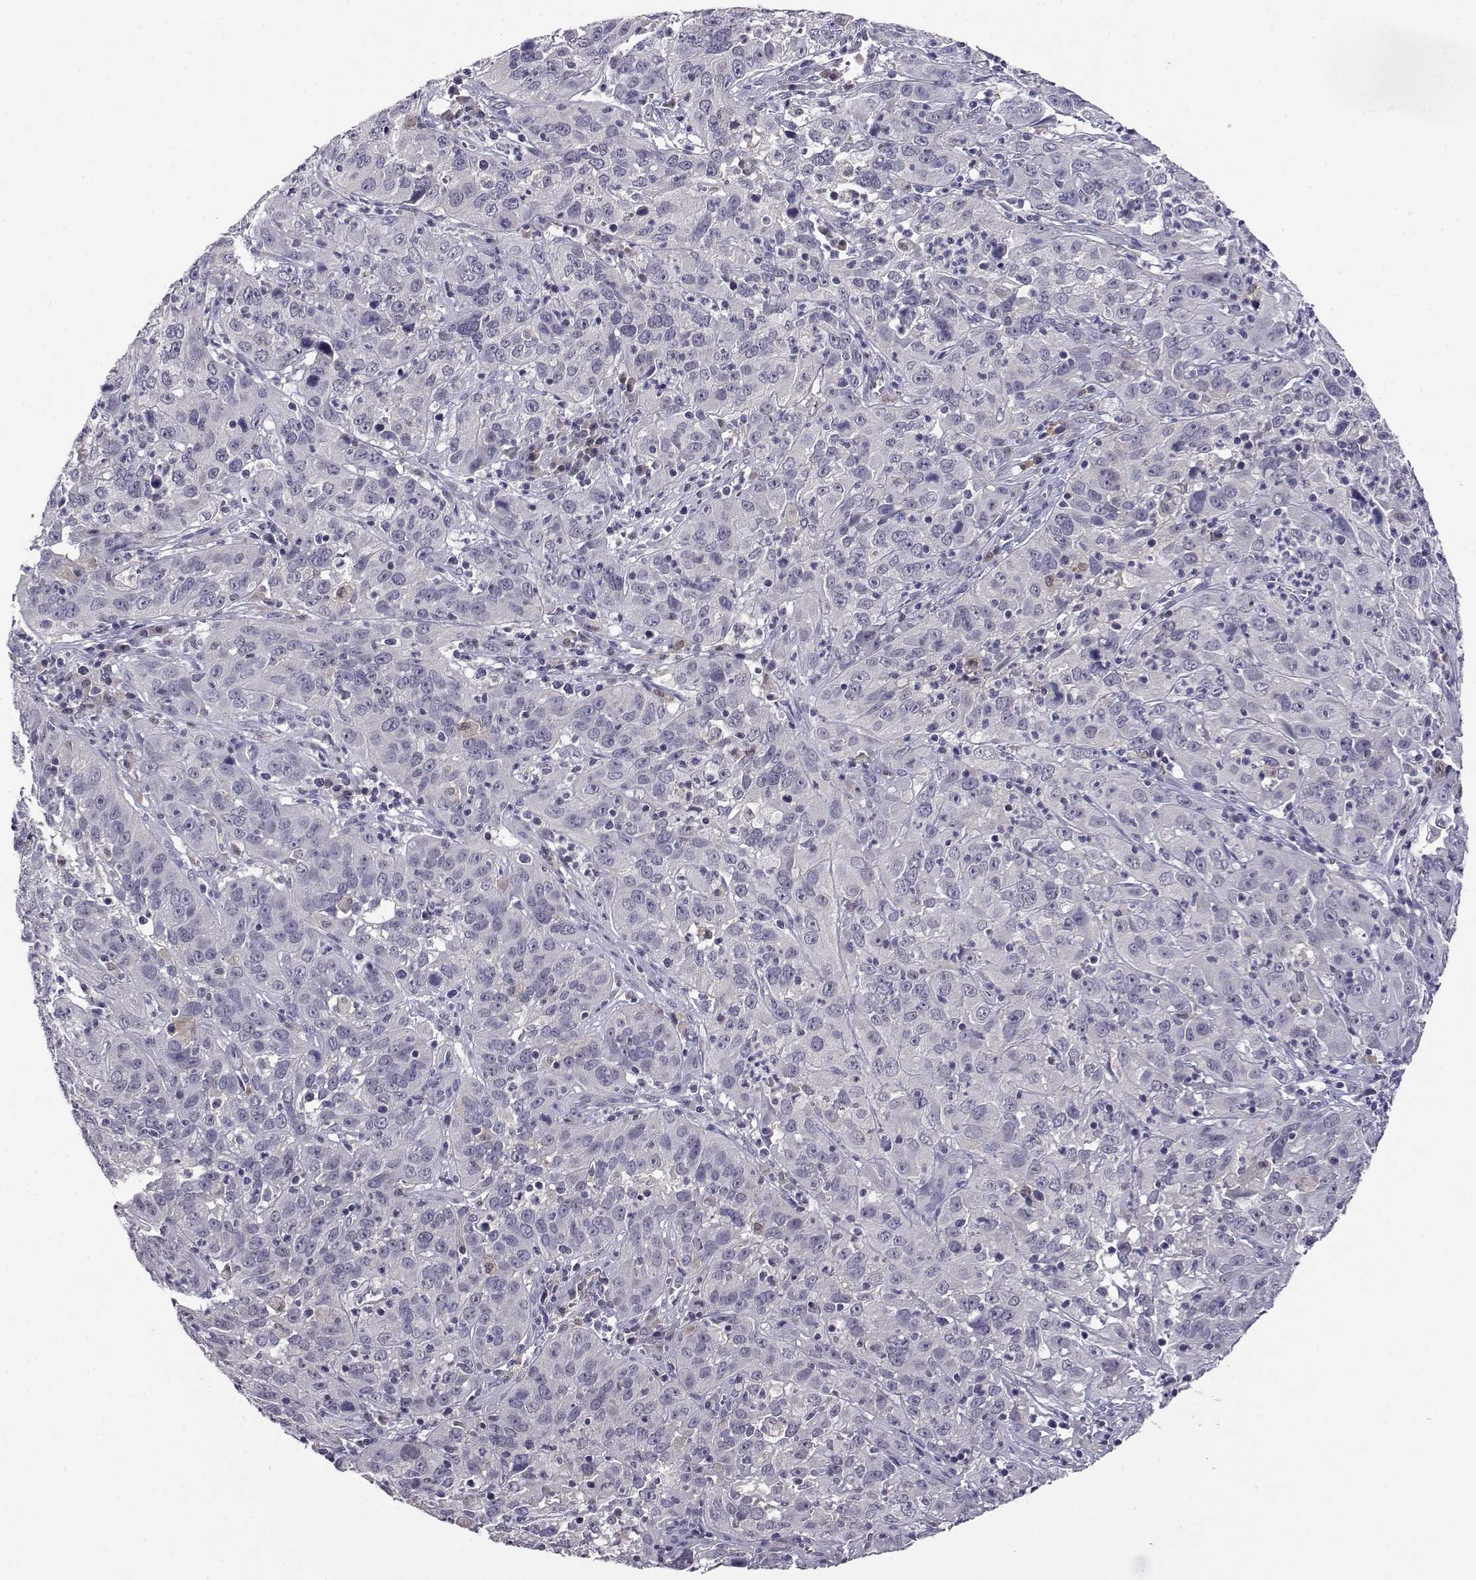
{"staining": {"intensity": "negative", "quantity": "none", "location": "none"}, "tissue": "cervical cancer", "cell_type": "Tumor cells", "image_type": "cancer", "snomed": [{"axis": "morphology", "description": "Squamous cell carcinoma, NOS"}, {"axis": "topography", "description": "Cervix"}], "caption": "Squamous cell carcinoma (cervical) was stained to show a protein in brown. There is no significant staining in tumor cells.", "gene": "AKR1B1", "patient": {"sex": "female", "age": 32}}